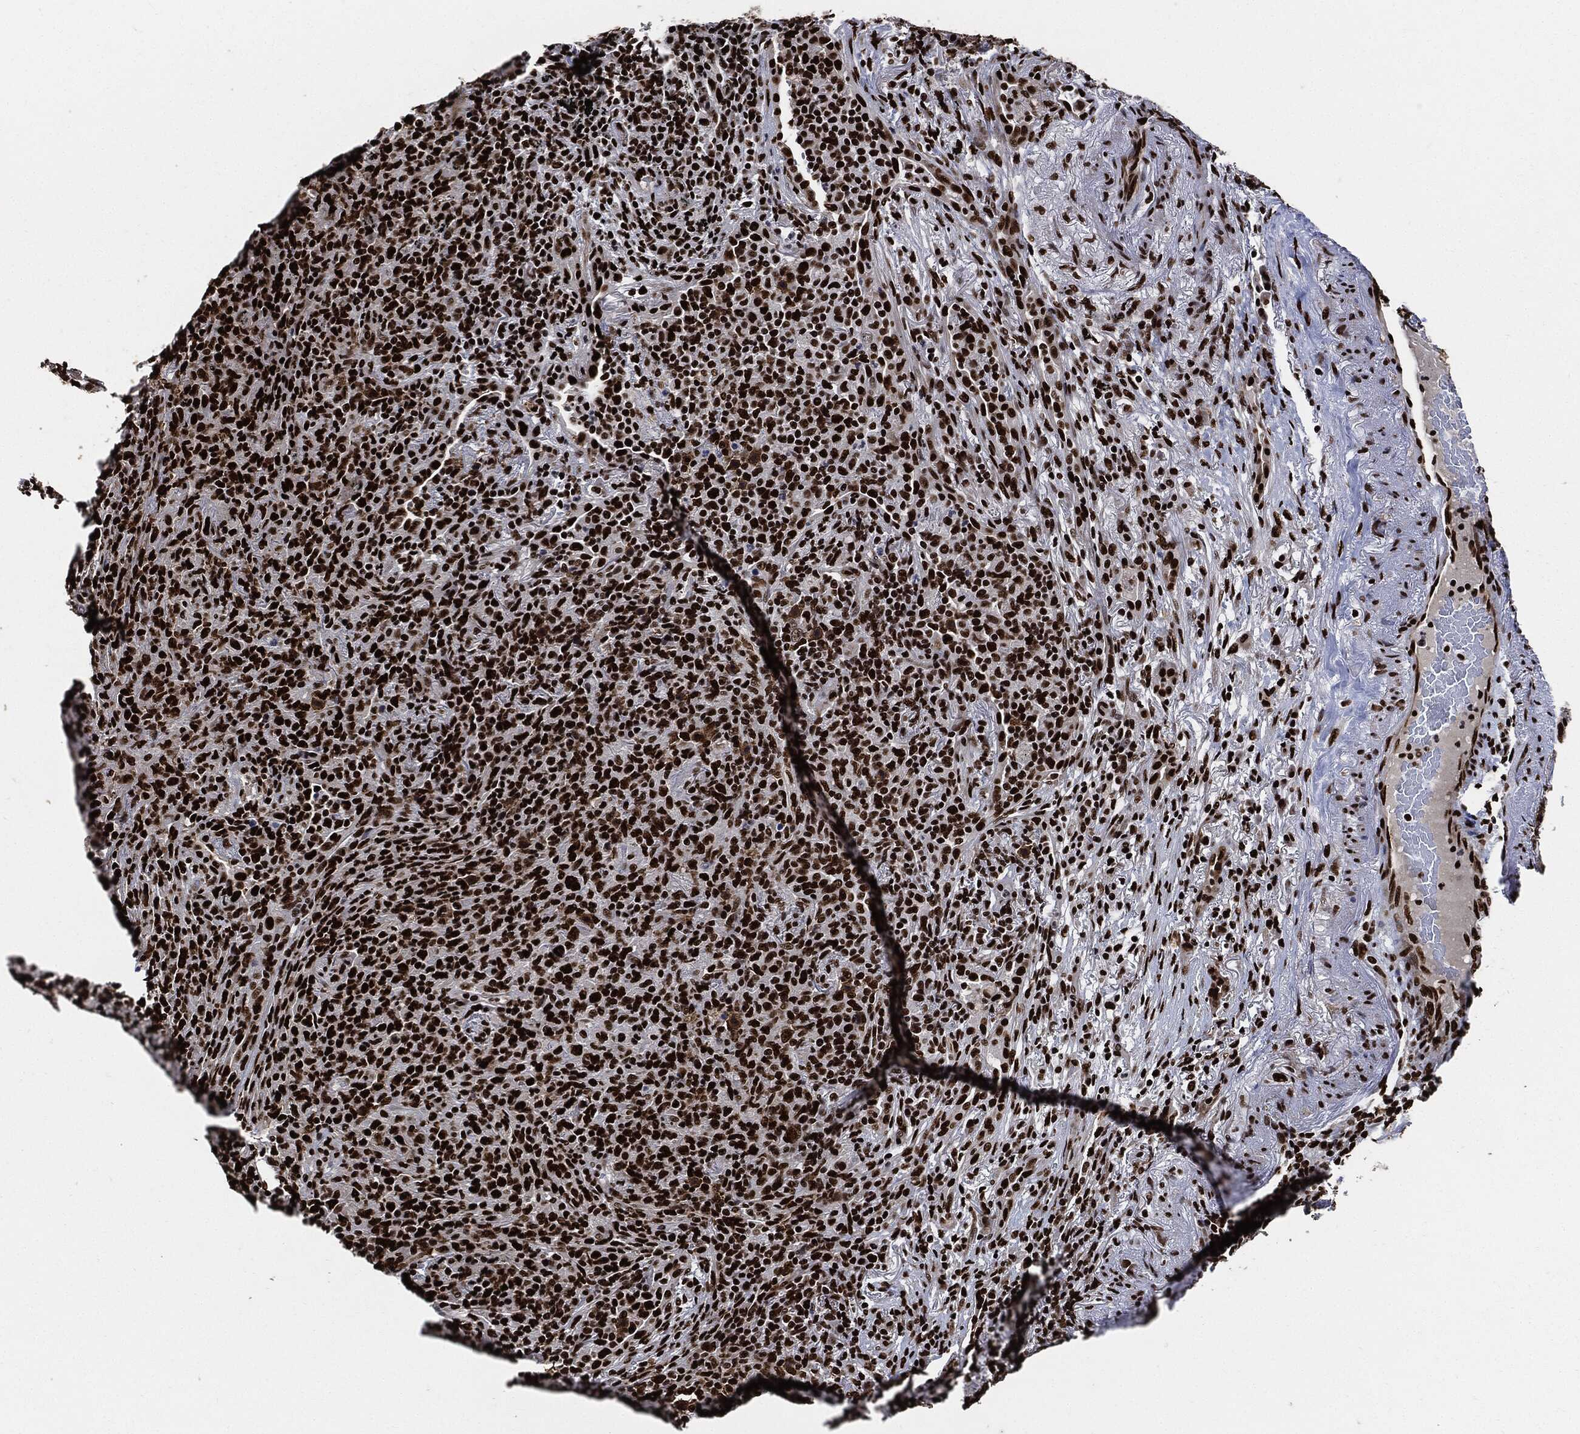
{"staining": {"intensity": "strong", "quantity": ">75%", "location": "nuclear"}, "tissue": "lymphoma", "cell_type": "Tumor cells", "image_type": "cancer", "snomed": [{"axis": "morphology", "description": "Malignant lymphoma, non-Hodgkin's type, High grade"}, {"axis": "topography", "description": "Lung"}], "caption": "Tumor cells demonstrate high levels of strong nuclear staining in about >75% of cells in human malignant lymphoma, non-Hodgkin's type (high-grade).", "gene": "RECQL", "patient": {"sex": "male", "age": 79}}